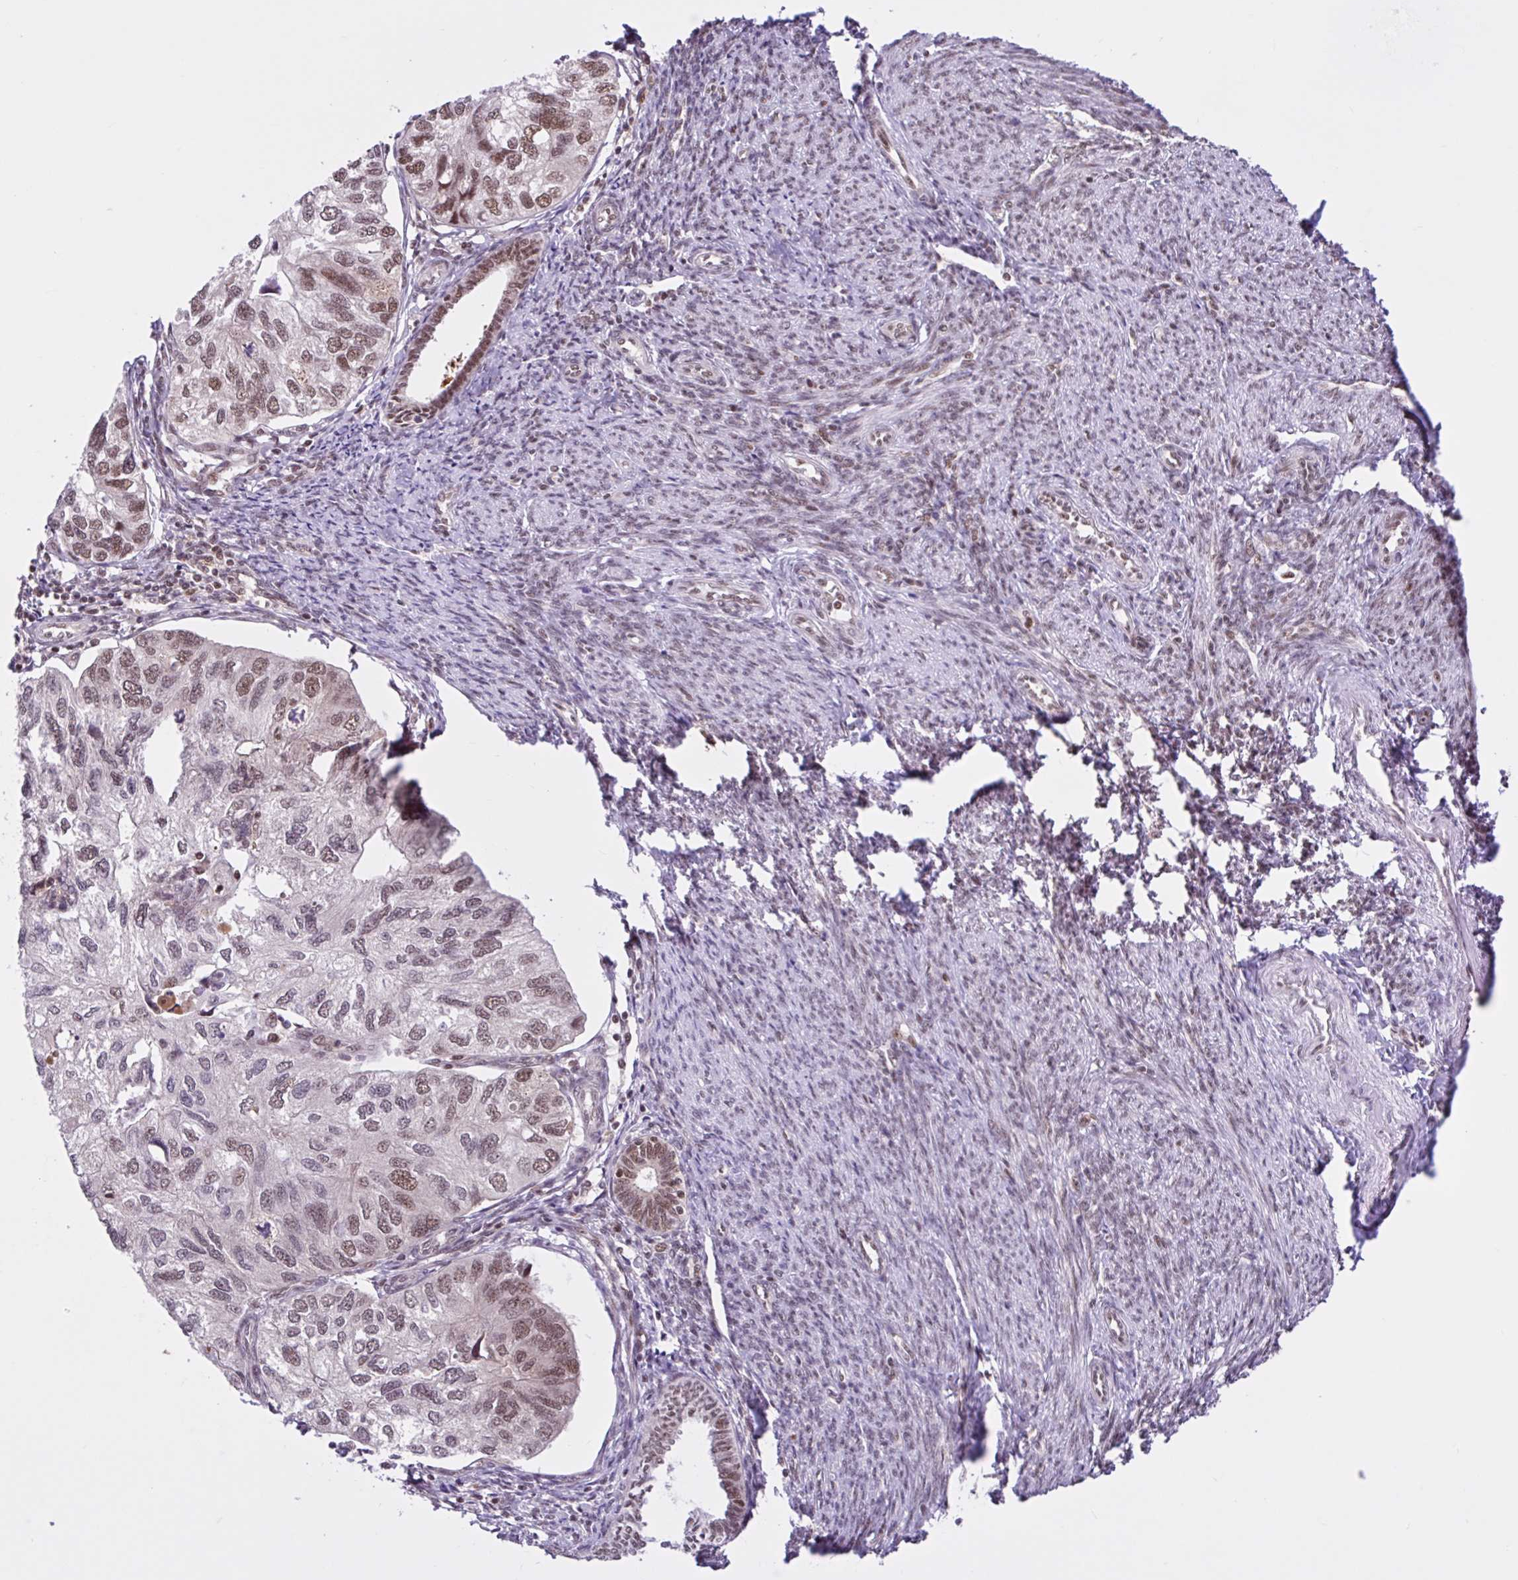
{"staining": {"intensity": "moderate", "quantity": "<25%", "location": "nuclear"}, "tissue": "endometrial cancer", "cell_type": "Tumor cells", "image_type": "cancer", "snomed": [{"axis": "morphology", "description": "Carcinoma, NOS"}, {"axis": "topography", "description": "Uterus"}], "caption": "High-power microscopy captured an immunohistochemistry photomicrograph of endometrial cancer, revealing moderate nuclear positivity in approximately <25% of tumor cells.", "gene": "CCDC12", "patient": {"sex": "female", "age": 76}}